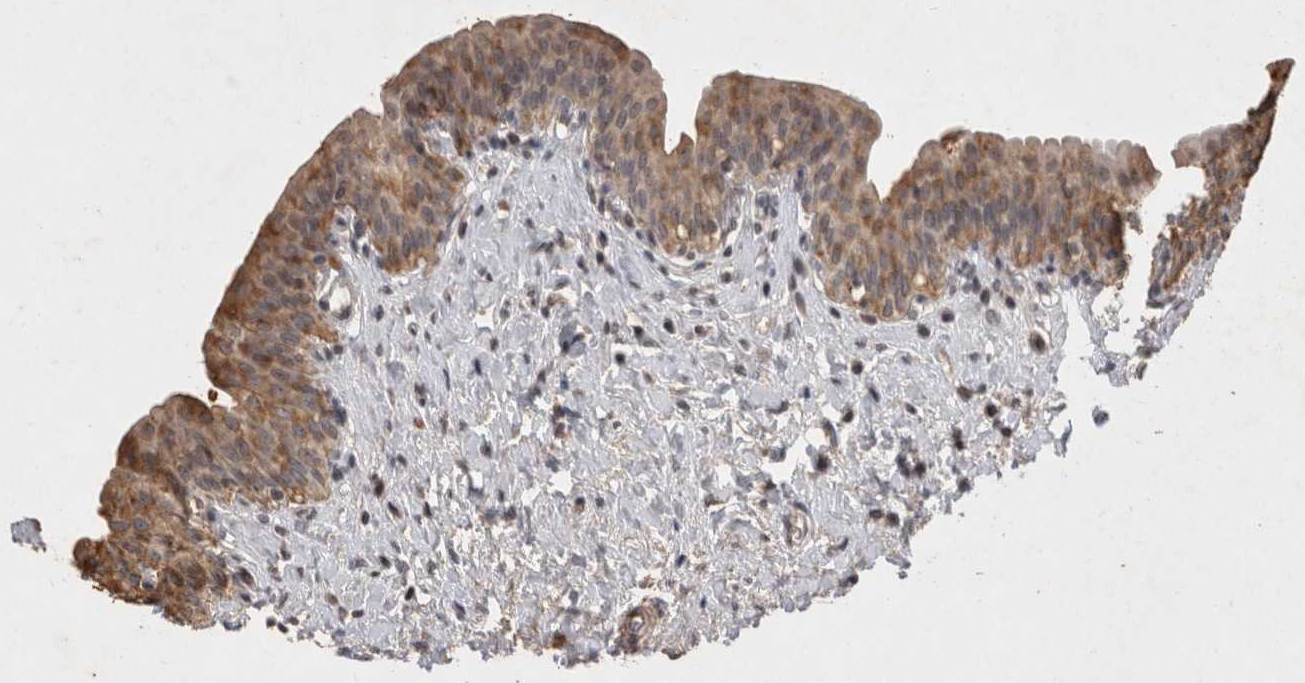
{"staining": {"intensity": "moderate", "quantity": "25%-75%", "location": "cytoplasmic/membranous"}, "tissue": "urinary bladder", "cell_type": "Urothelial cells", "image_type": "normal", "snomed": [{"axis": "morphology", "description": "Normal tissue, NOS"}, {"axis": "topography", "description": "Urinary bladder"}], "caption": "High-magnification brightfield microscopy of unremarkable urinary bladder stained with DAB (brown) and counterstained with hematoxylin (blue). urothelial cells exhibit moderate cytoplasmic/membranous positivity is seen in about25%-75% of cells.", "gene": "HRK", "patient": {"sex": "male", "age": 83}}